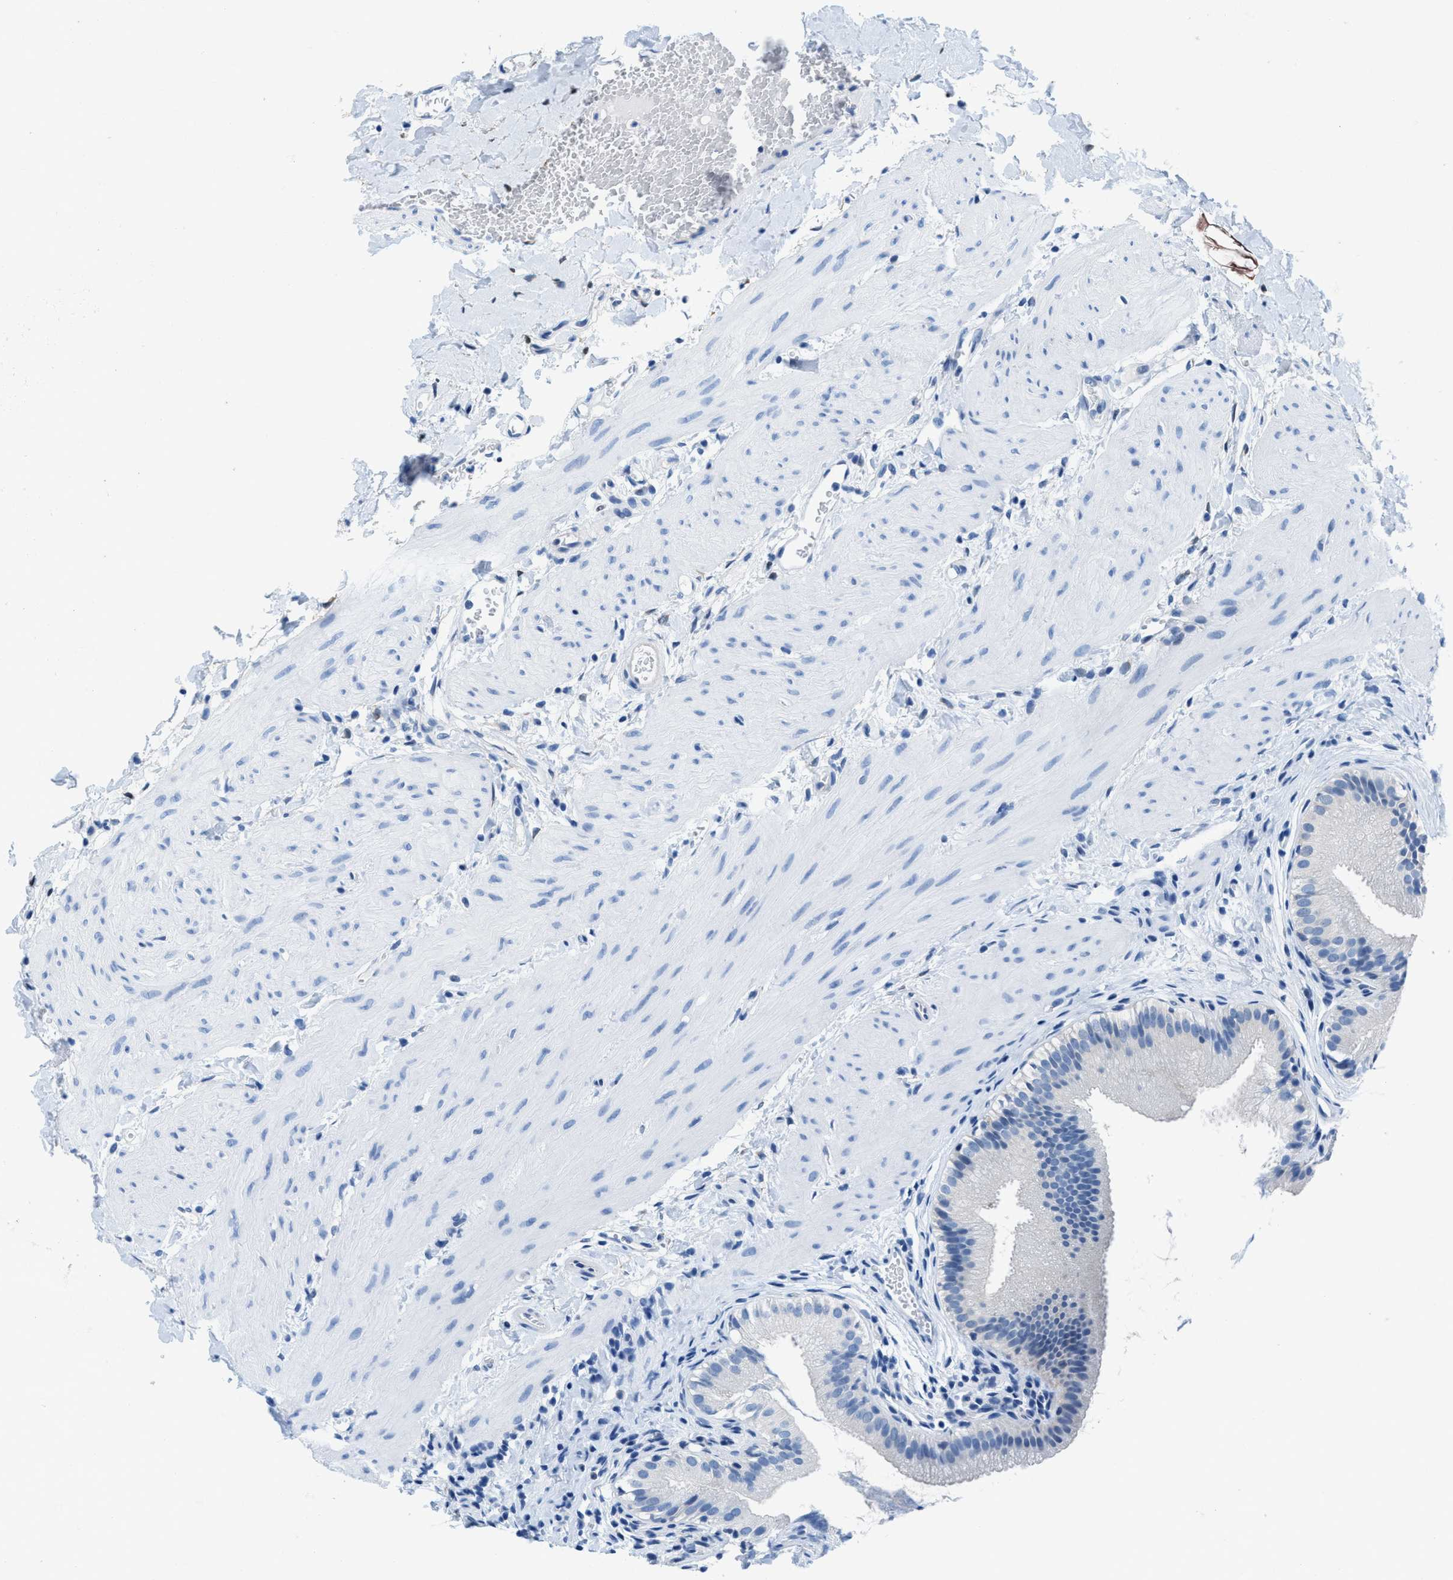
{"staining": {"intensity": "negative", "quantity": "none", "location": "none"}, "tissue": "gallbladder", "cell_type": "Glandular cells", "image_type": "normal", "snomed": [{"axis": "morphology", "description": "Normal tissue, NOS"}, {"axis": "topography", "description": "Gallbladder"}], "caption": "The image displays no staining of glandular cells in normal gallbladder.", "gene": "NUDT5", "patient": {"sex": "female", "age": 26}}